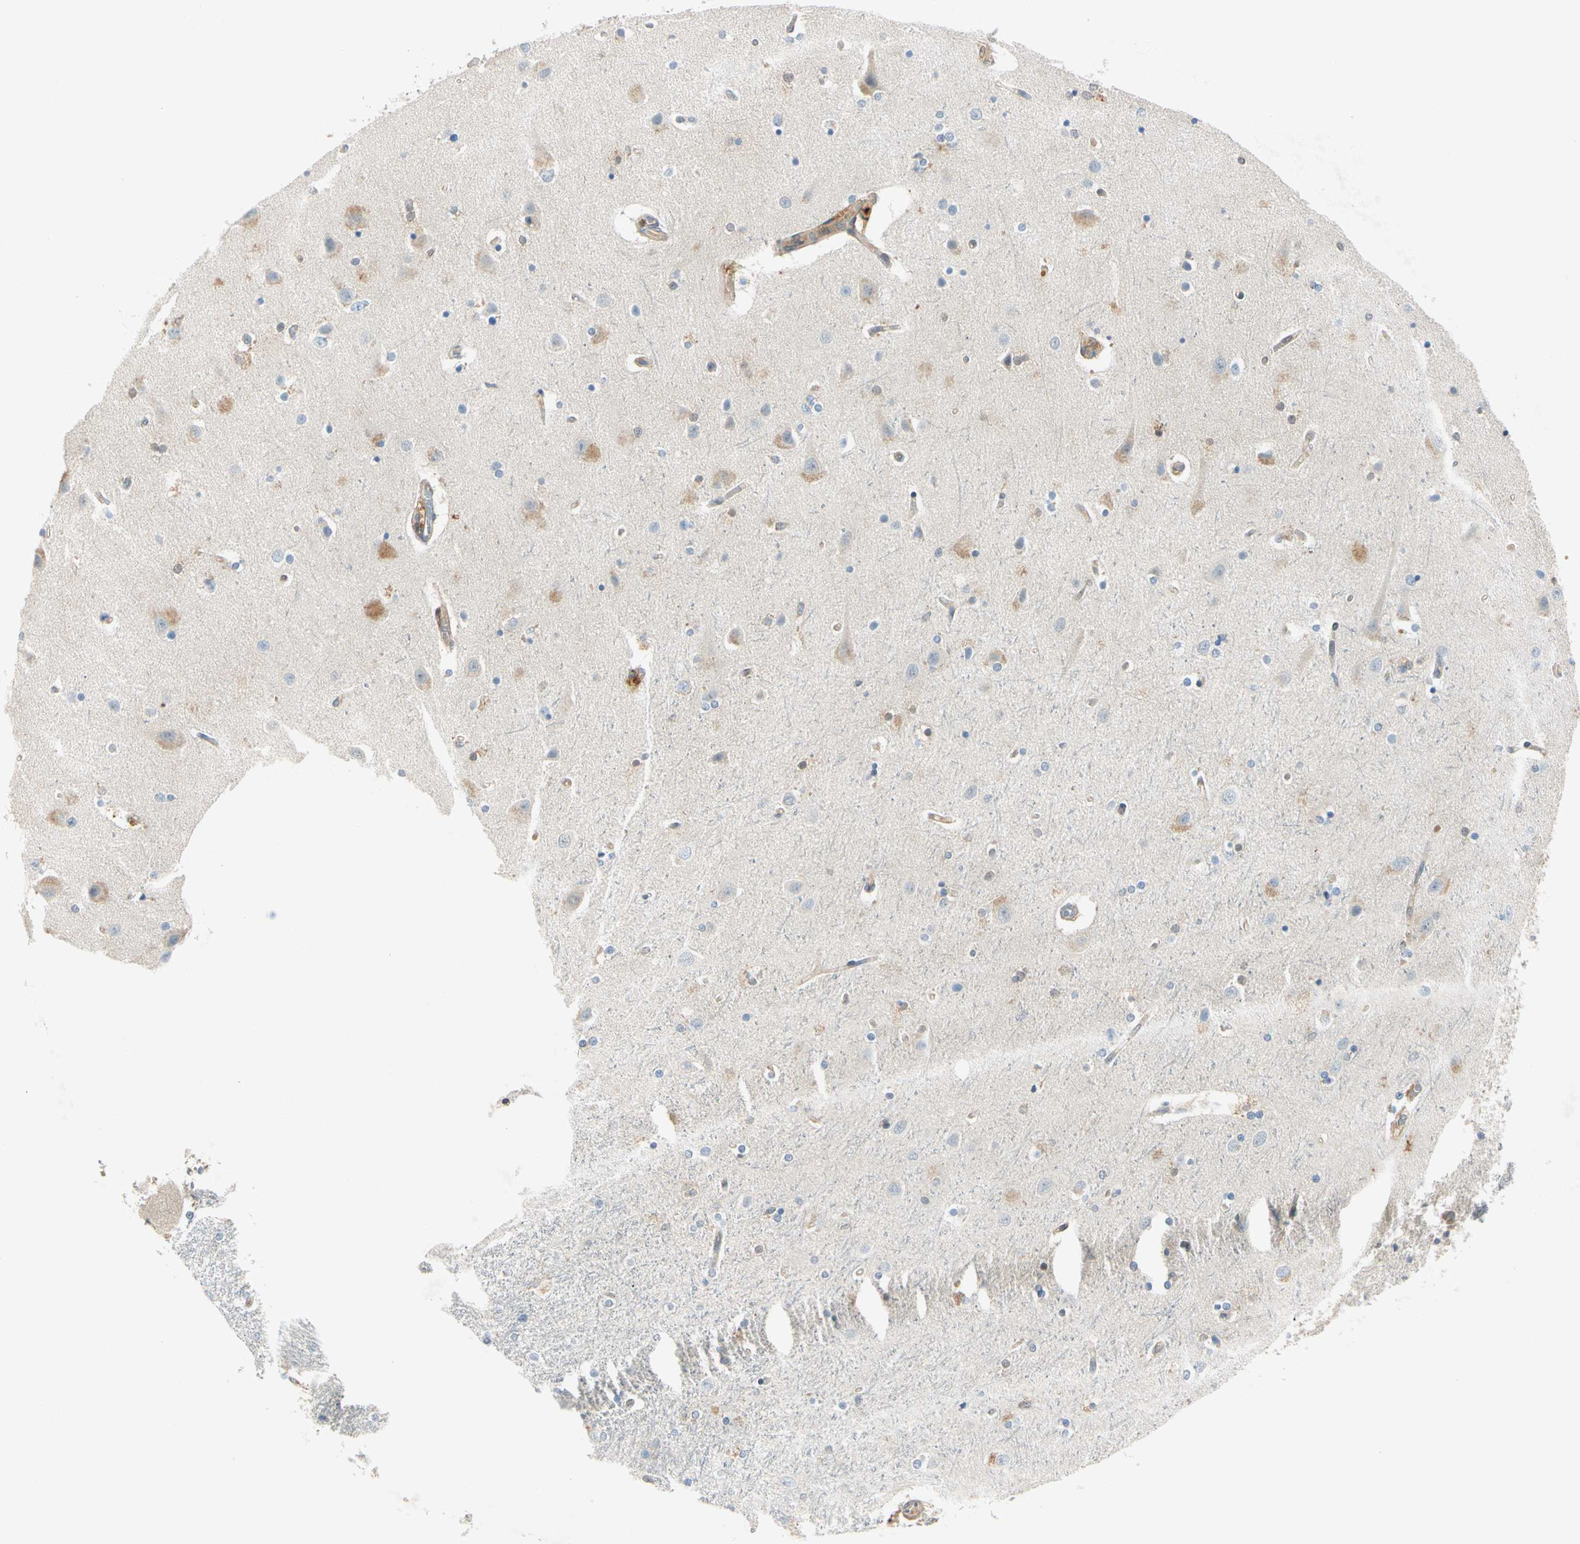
{"staining": {"intensity": "moderate", "quantity": "25%-75%", "location": "cytoplasmic/membranous"}, "tissue": "caudate", "cell_type": "Glial cells", "image_type": "normal", "snomed": [{"axis": "morphology", "description": "Normal tissue, NOS"}, {"axis": "topography", "description": "Lateral ventricle wall"}], "caption": "Immunohistochemistry (DAB) staining of unremarkable human caudate exhibits moderate cytoplasmic/membranous protein positivity in approximately 25%-75% of glial cells.", "gene": "WIPI1", "patient": {"sex": "female", "age": 54}}